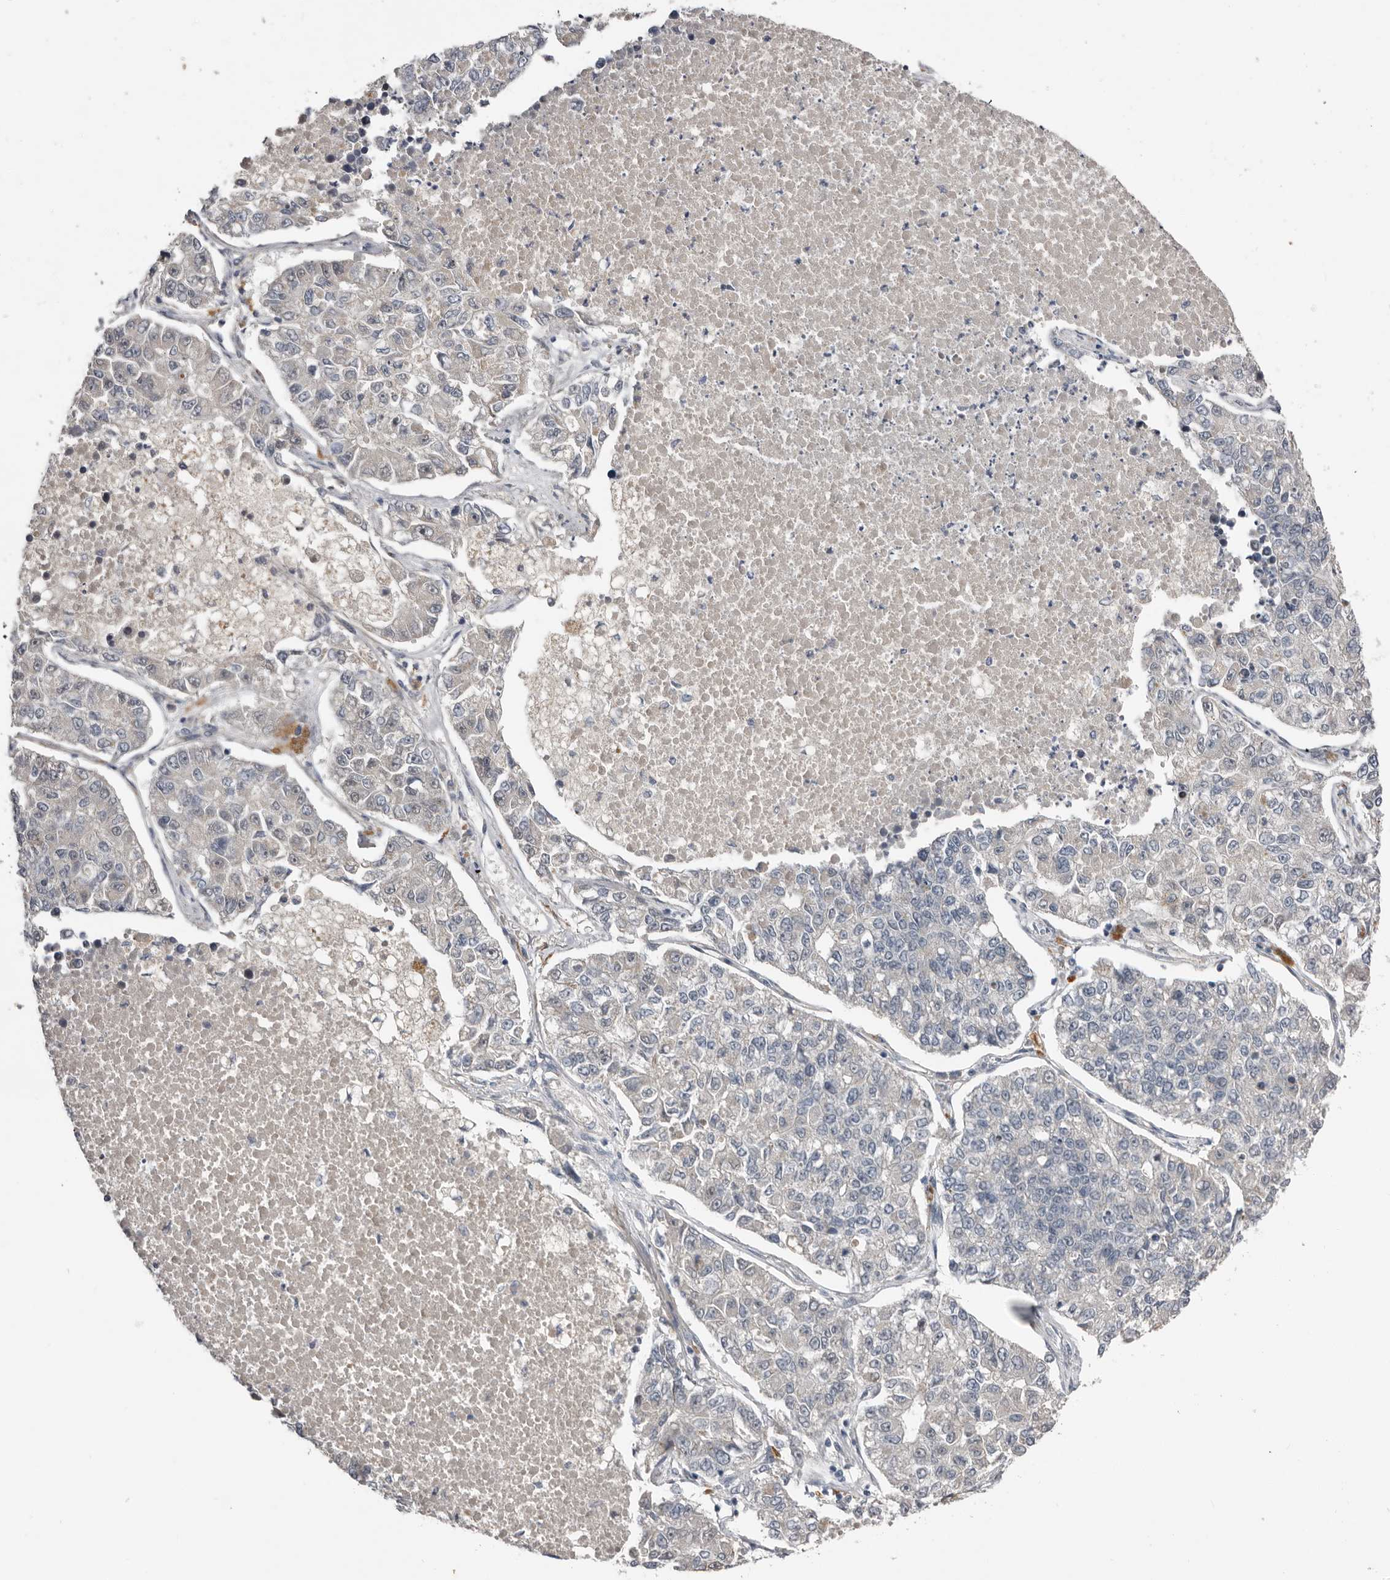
{"staining": {"intensity": "negative", "quantity": "none", "location": "none"}, "tissue": "lung cancer", "cell_type": "Tumor cells", "image_type": "cancer", "snomed": [{"axis": "morphology", "description": "Adenocarcinoma, NOS"}, {"axis": "topography", "description": "Lung"}], "caption": "Lung cancer (adenocarcinoma) stained for a protein using IHC shows no staining tumor cells.", "gene": "RANBP17", "patient": {"sex": "male", "age": 49}}